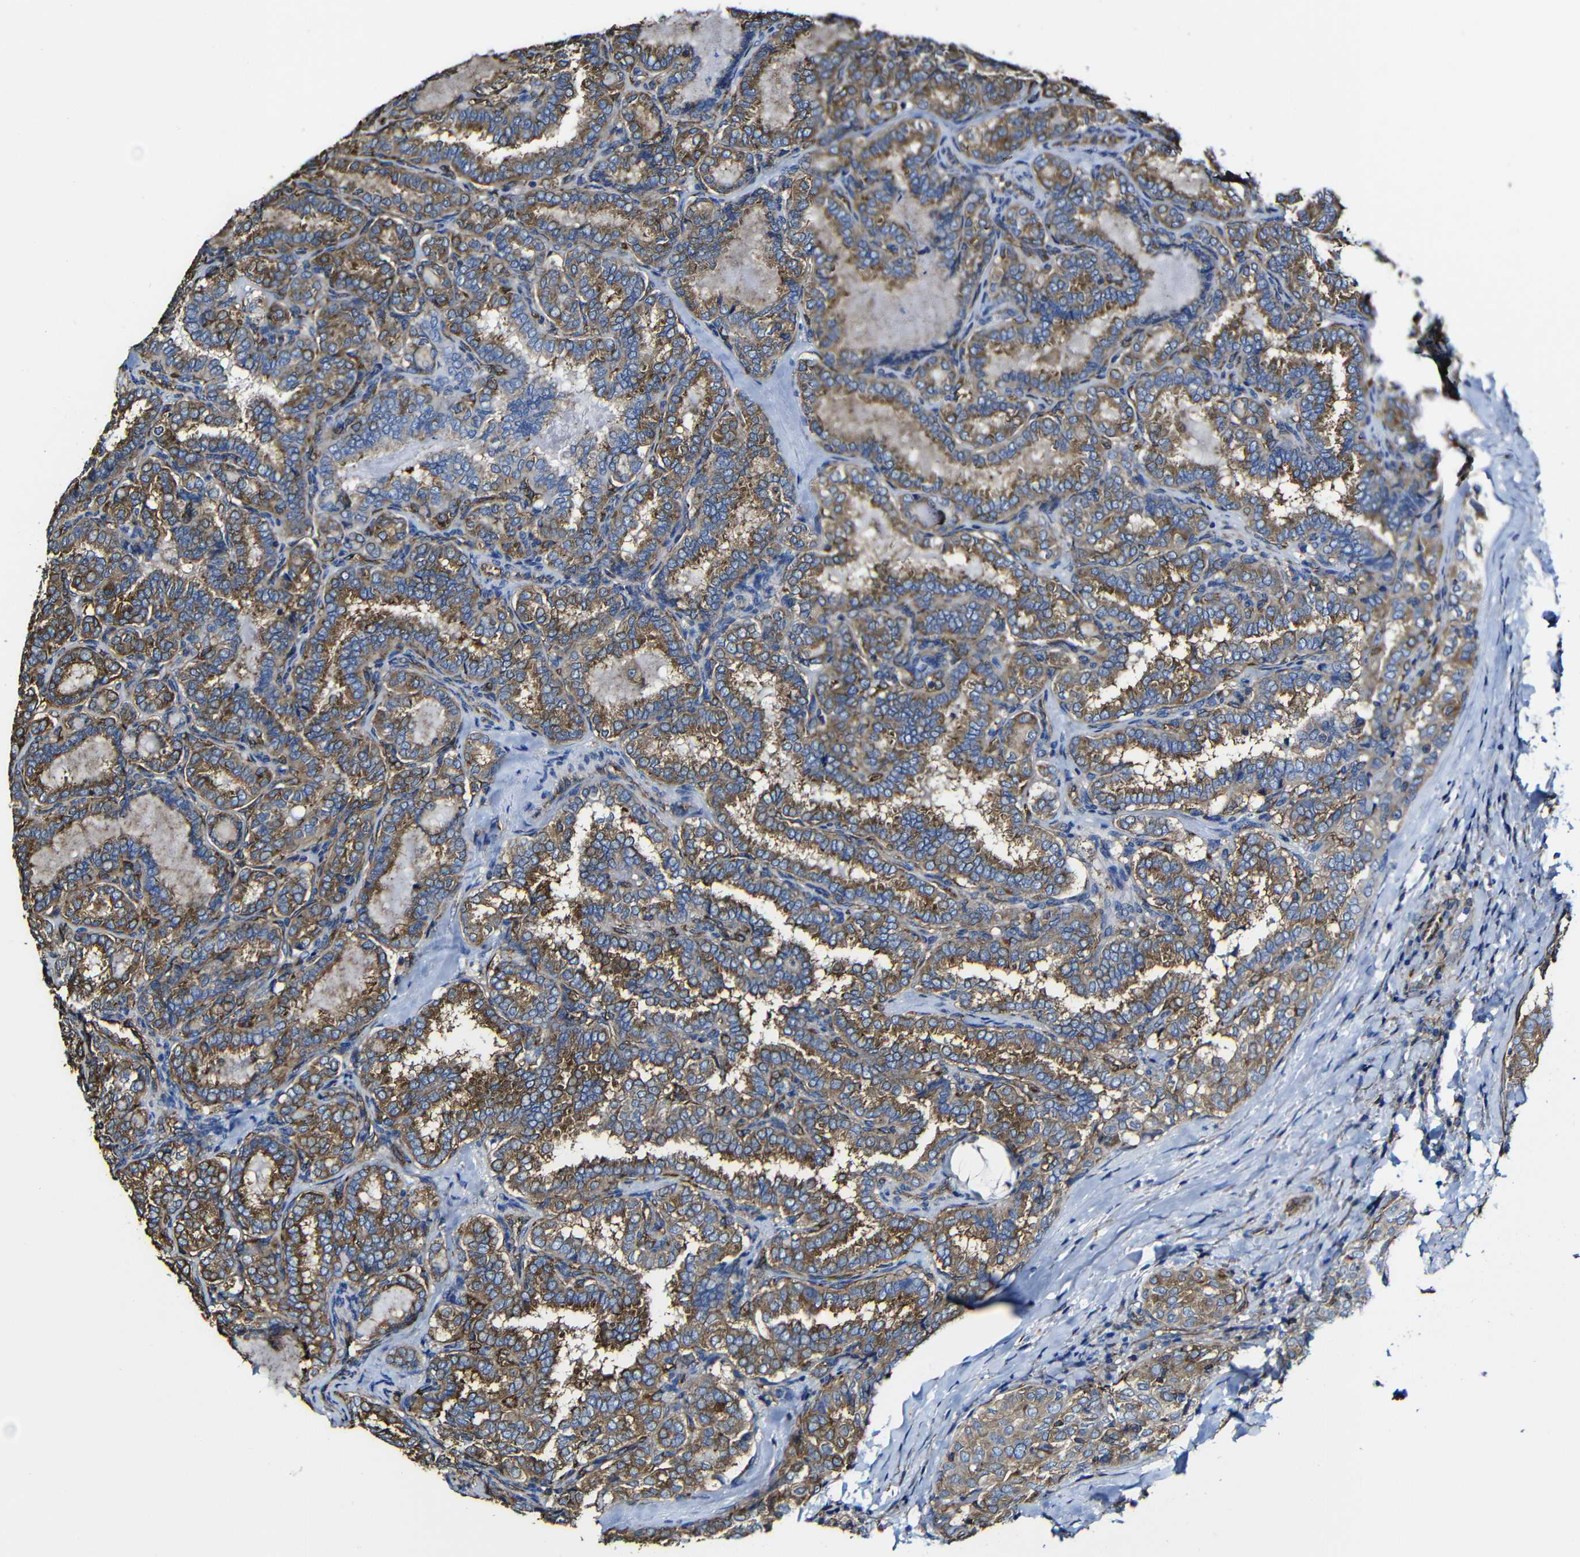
{"staining": {"intensity": "moderate", "quantity": ">75%", "location": "cytoplasmic/membranous"}, "tissue": "thyroid cancer", "cell_type": "Tumor cells", "image_type": "cancer", "snomed": [{"axis": "morphology", "description": "Normal tissue, NOS"}, {"axis": "morphology", "description": "Papillary adenocarcinoma, NOS"}, {"axis": "topography", "description": "Thyroid gland"}], "caption": "Moderate cytoplasmic/membranous protein positivity is present in approximately >75% of tumor cells in papillary adenocarcinoma (thyroid). The staining is performed using DAB (3,3'-diaminobenzidine) brown chromogen to label protein expression. The nuclei are counter-stained blue using hematoxylin.", "gene": "MSN", "patient": {"sex": "female", "age": 30}}